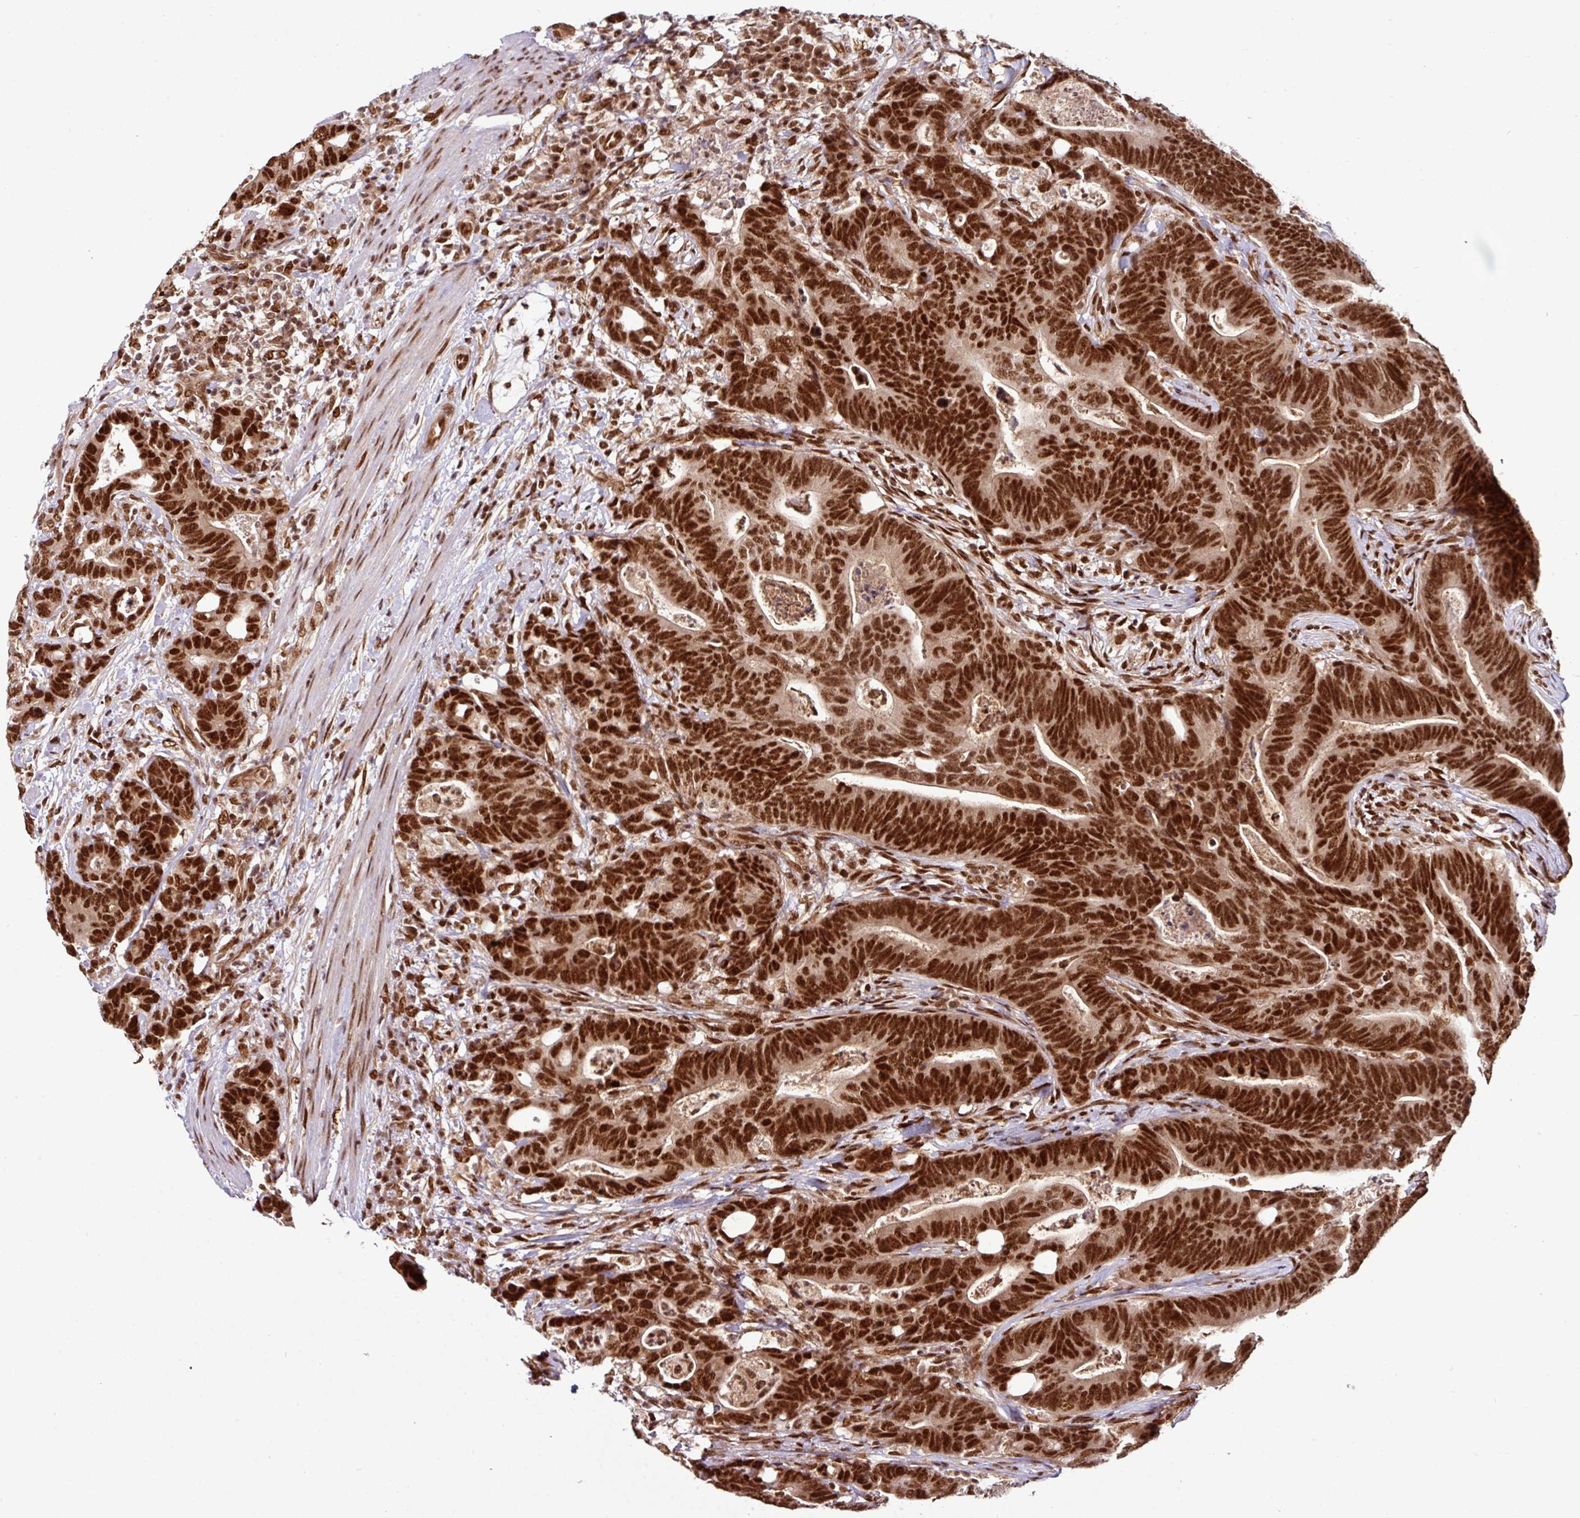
{"staining": {"intensity": "strong", "quantity": ">75%", "location": "nuclear"}, "tissue": "colorectal cancer", "cell_type": "Tumor cells", "image_type": "cancer", "snomed": [{"axis": "morphology", "description": "Adenocarcinoma, NOS"}, {"axis": "topography", "description": "Colon"}], "caption": "Colorectal adenocarcinoma was stained to show a protein in brown. There is high levels of strong nuclear expression in approximately >75% of tumor cells. The protein of interest is stained brown, and the nuclei are stained in blue (DAB (3,3'-diaminobenzidine) IHC with brightfield microscopy, high magnification).", "gene": "MORF4L2", "patient": {"sex": "female", "age": 82}}